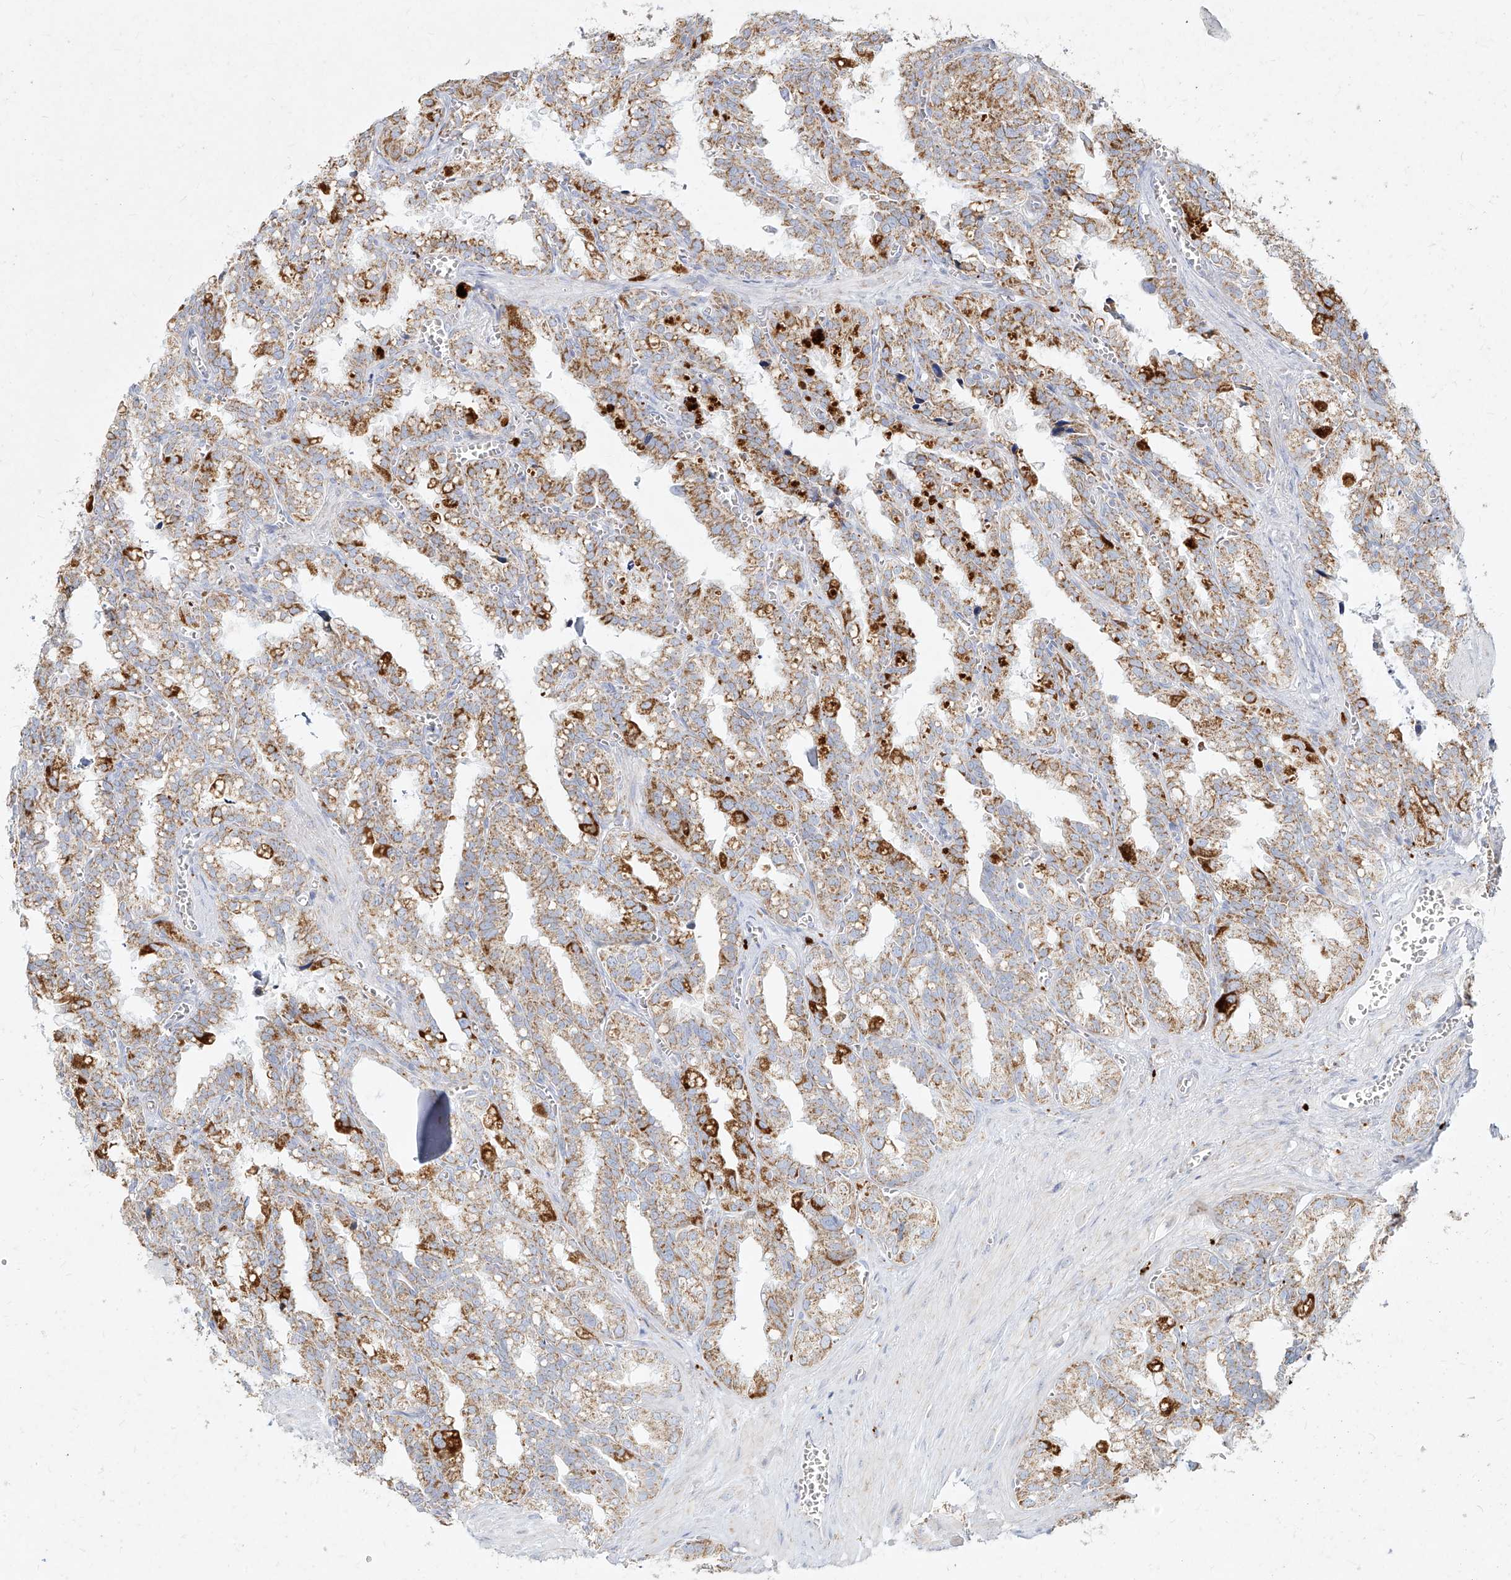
{"staining": {"intensity": "moderate", "quantity": ">75%", "location": "cytoplasmic/membranous"}, "tissue": "seminal vesicle", "cell_type": "Glandular cells", "image_type": "normal", "snomed": [{"axis": "morphology", "description": "Normal tissue, NOS"}, {"axis": "topography", "description": "Prostate"}, {"axis": "topography", "description": "Seminal veicle"}], "caption": "A brown stain labels moderate cytoplasmic/membranous expression of a protein in glandular cells of unremarkable seminal vesicle. The protein is shown in brown color, while the nuclei are stained blue.", "gene": "MTX2", "patient": {"sex": "male", "age": 51}}